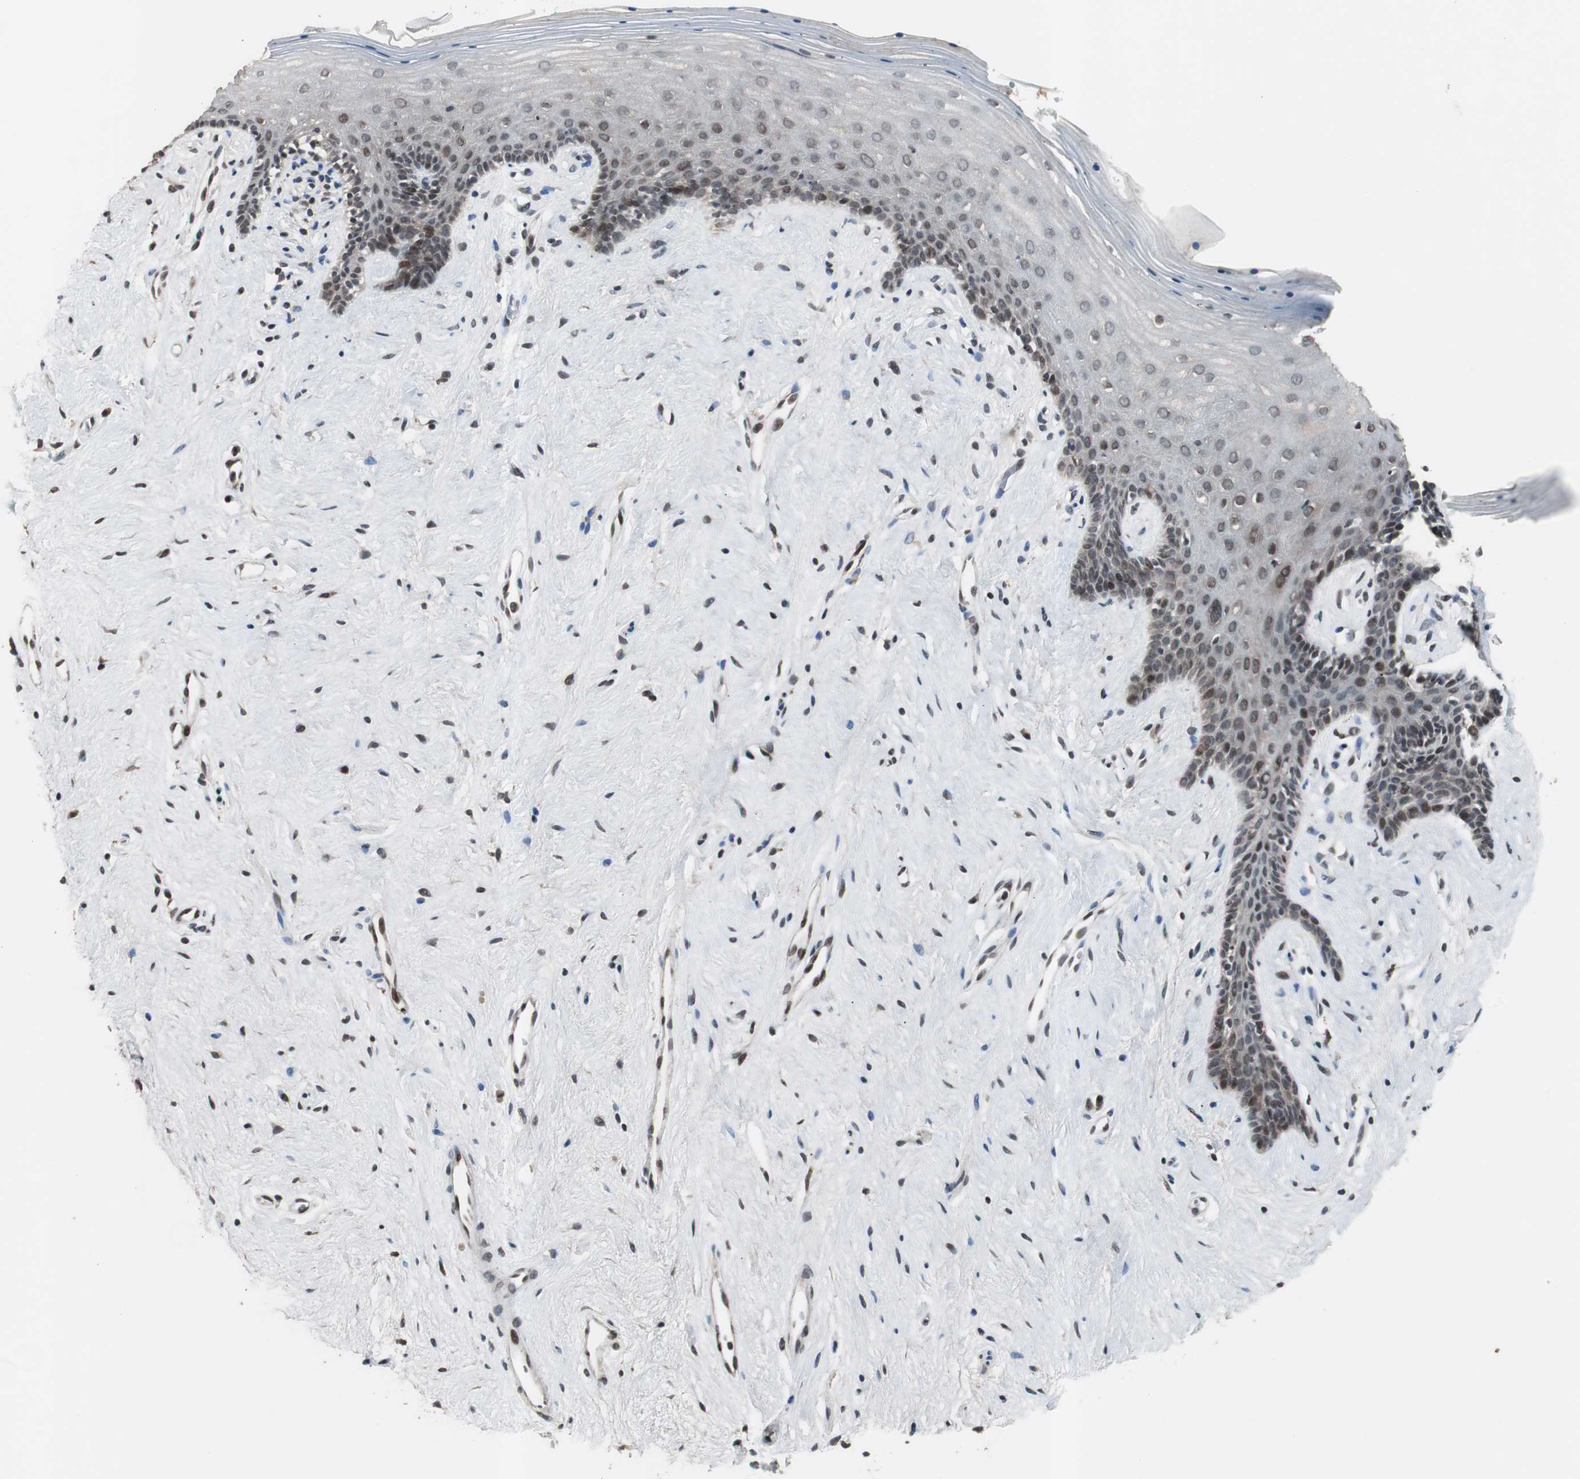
{"staining": {"intensity": "moderate", "quantity": "25%-75%", "location": "nuclear"}, "tissue": "vagina", "cell_type": "Squamous epithelial cells", "image_type": "normal", "snomed": [{"axis": "morphology", "description": "Normal tissue, NOS"}, {"axis": "topography", "description": "Vagina"}], "caption": "The histopathology image shows staining of benign vagina, revealing moderate nuclear protein positivity (brown color) within squamous epithelial cells.", "gene": "BOLA1", "patient": {"sex": "female", "age": 44}}